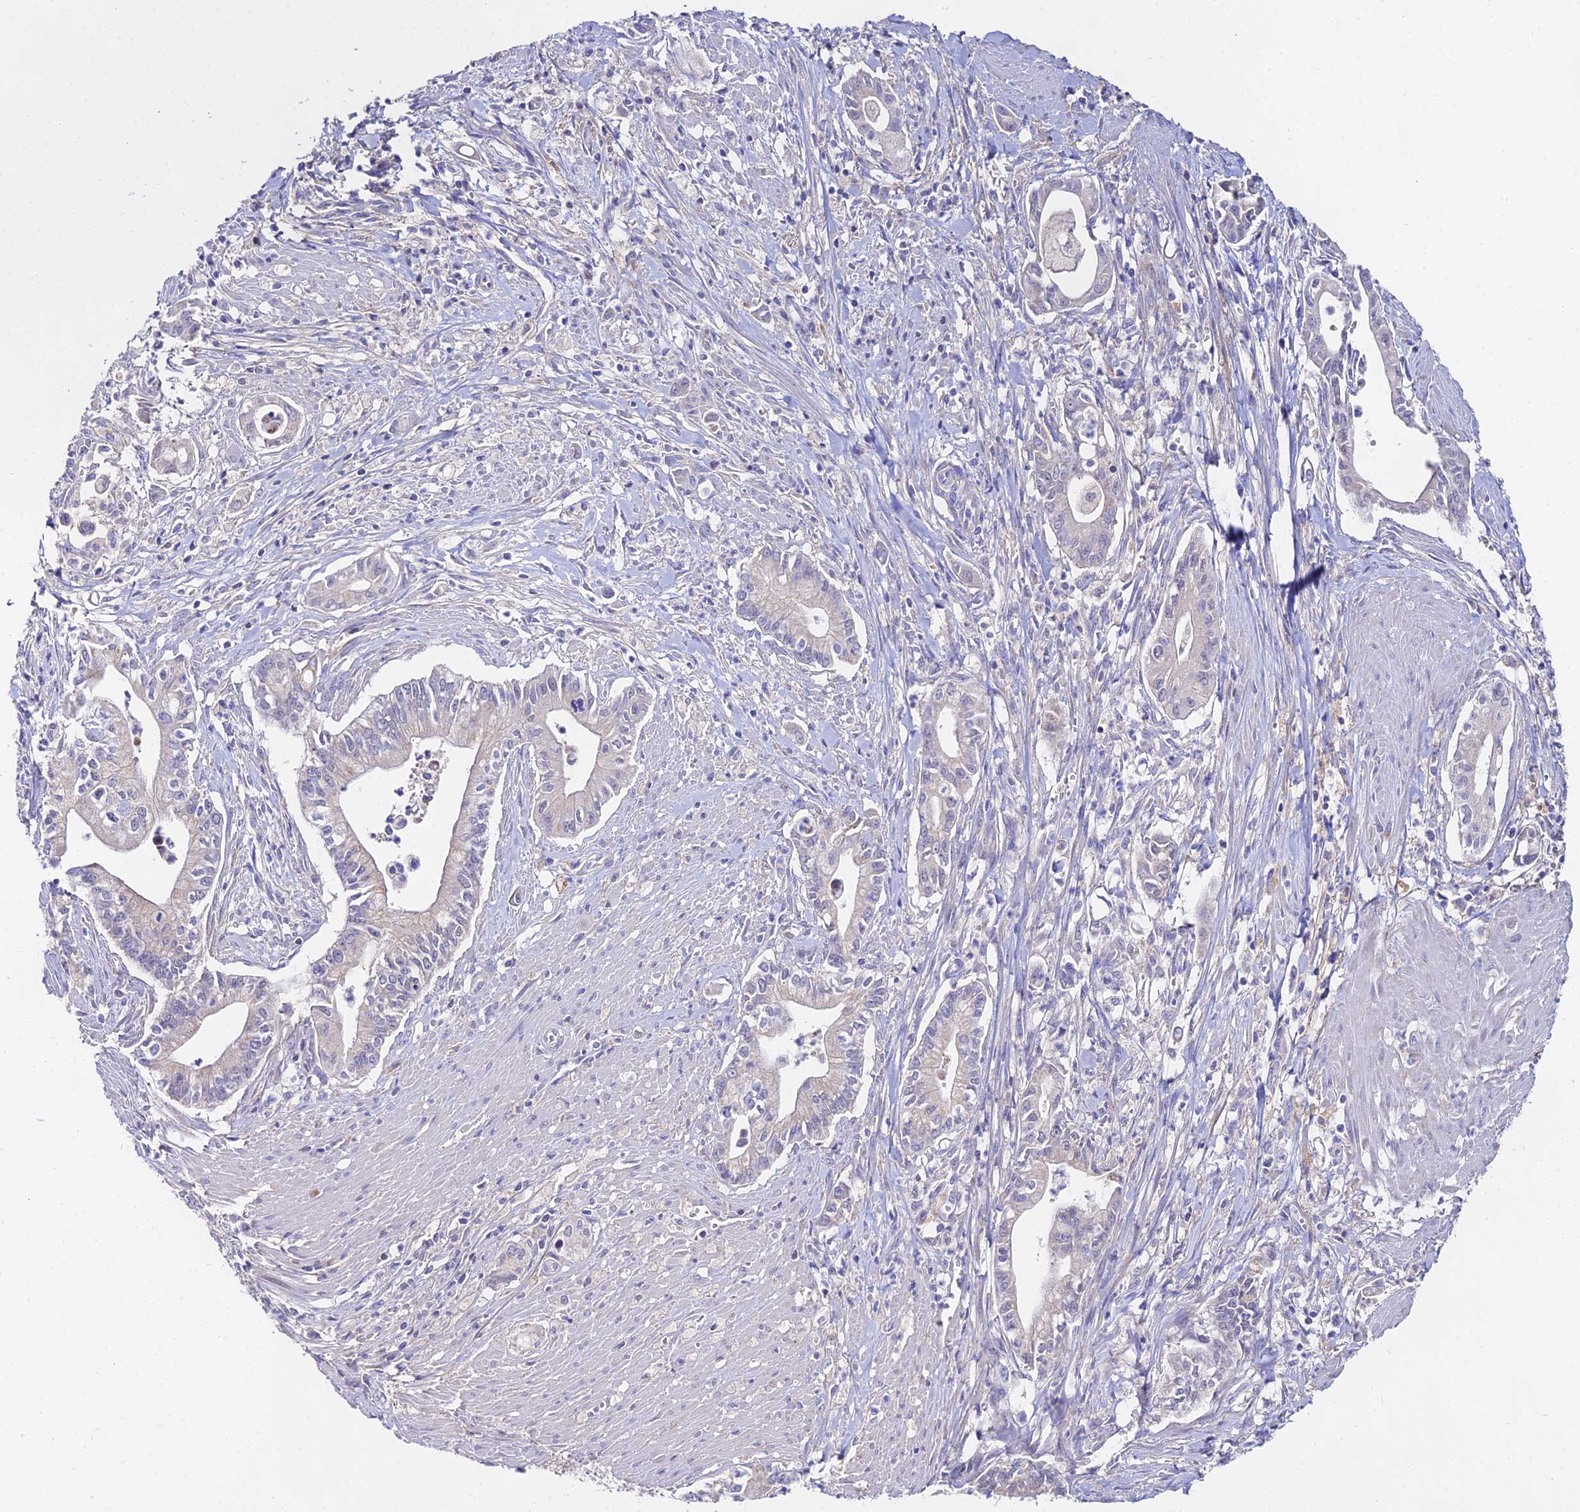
{"staining": {"intensity": "negative", "quantity": "none", "location": "none"}, "tissue": "pancreatic cancer", "cell_type": "Tumor cells", "image_type": "cancer", "snomed": [{"axis": "morphology", "description": "Adenocarcinoma, NOS"}, {"axis": "topography", "description": "Pancreas"}], "caption": "DAB (3,3'-diaminobenzidine) immunohistochemical staining of human pancreatic cancer shows no significant positivity in tumor cells.", "gene": "PPP2R2C", "patient": {"sex": "male", "age": 78}}